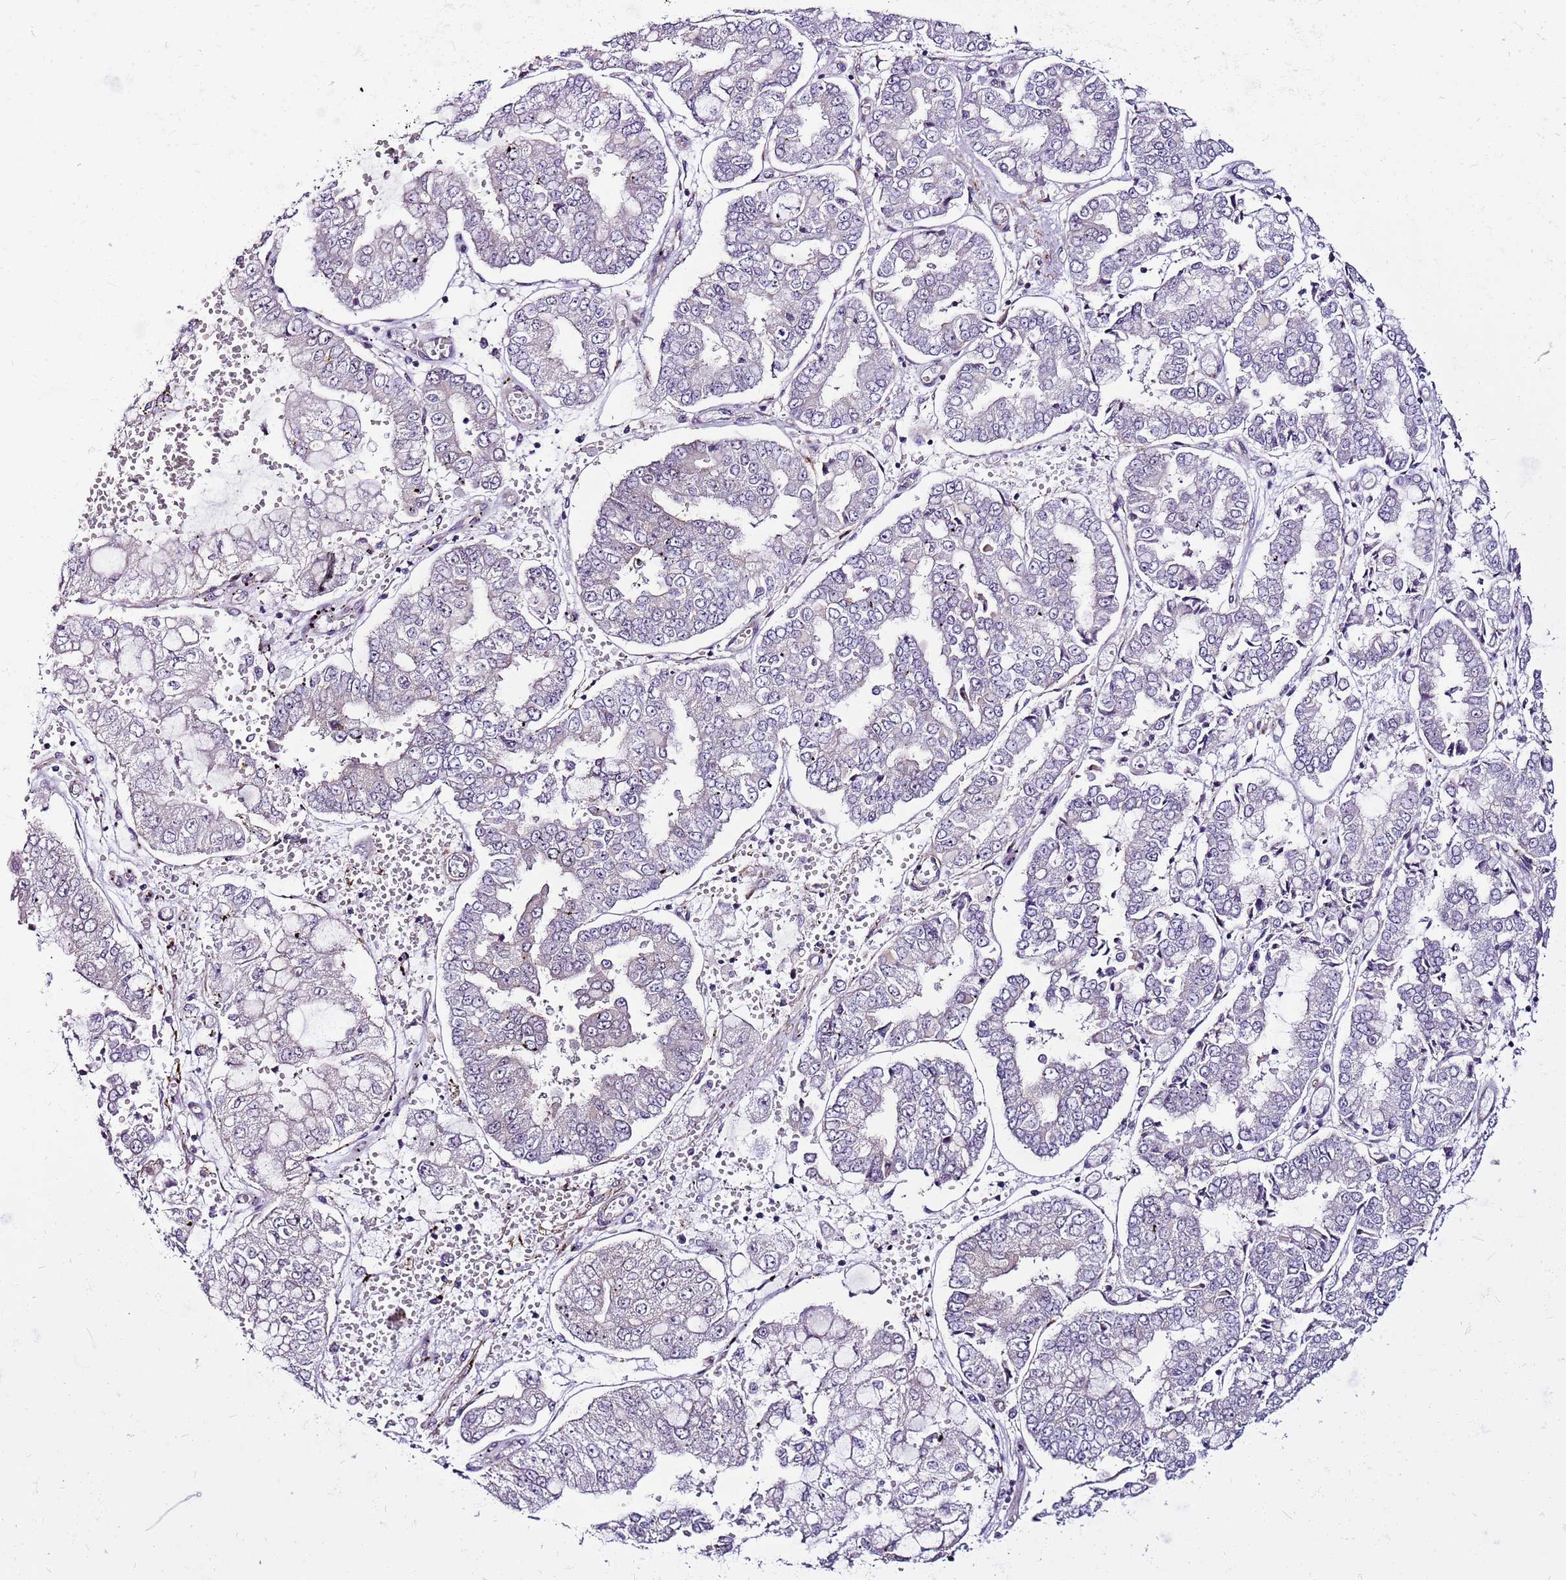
{"staining": {"intensity": "negative", "quantity": "none", "location": "none"}, "tissue": "stomach cancer", "cell_type": "Tumor cells", "image_type": "cancer", "snomed": [{"axis": "morphology", "description": "Adenocarcinoma, NOS"}, {"axis": "topography", "description": "Stomach"}], "caption": "There is no significant expression in tumor cells of adenocarcinoma (stomach).", "gene": "POLE3", "patient": {"sex": "male", "age": 76}}